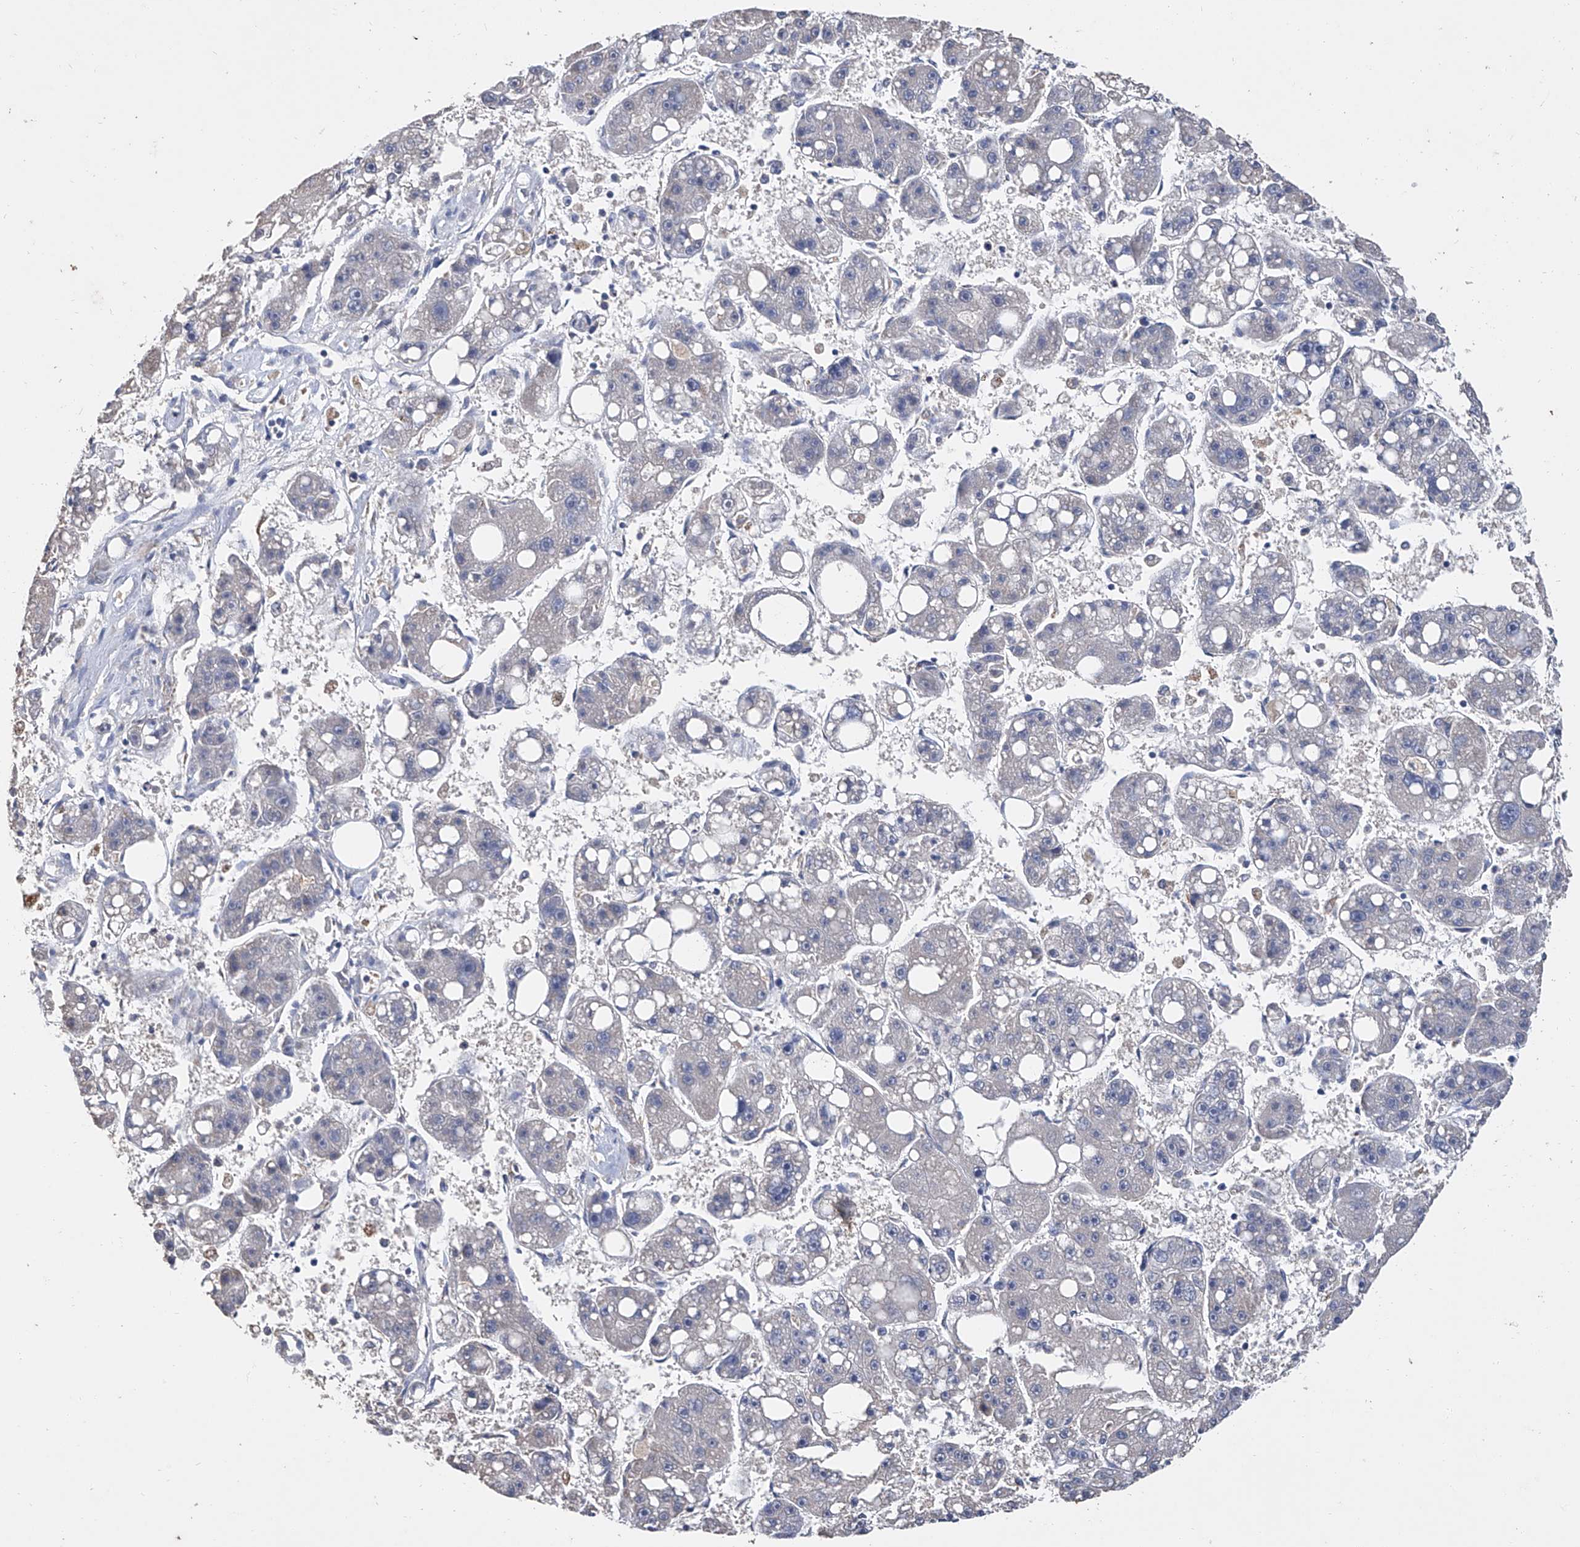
{"staining": {"intensity": "negative", "quantity": "none", "location": "none"}, "tissue": "liver cancer", "cell_type": "Tumor cells", "image_type": "cancer", "snomed": [{"axis": "morphology", "description": "Carcinoma, Hepatocellular, NOS"}, {"axis": "topography", "description": "Liver"}], "caption": "High power microscopy histopathology image of an immunohistochemistry (IHC) histopathology image of hepatocellular carcinoma (liver), revealing no significant positivity in tumor cells.", "gene": "GPT", "patient": {"sex": "female", "age": 61}}